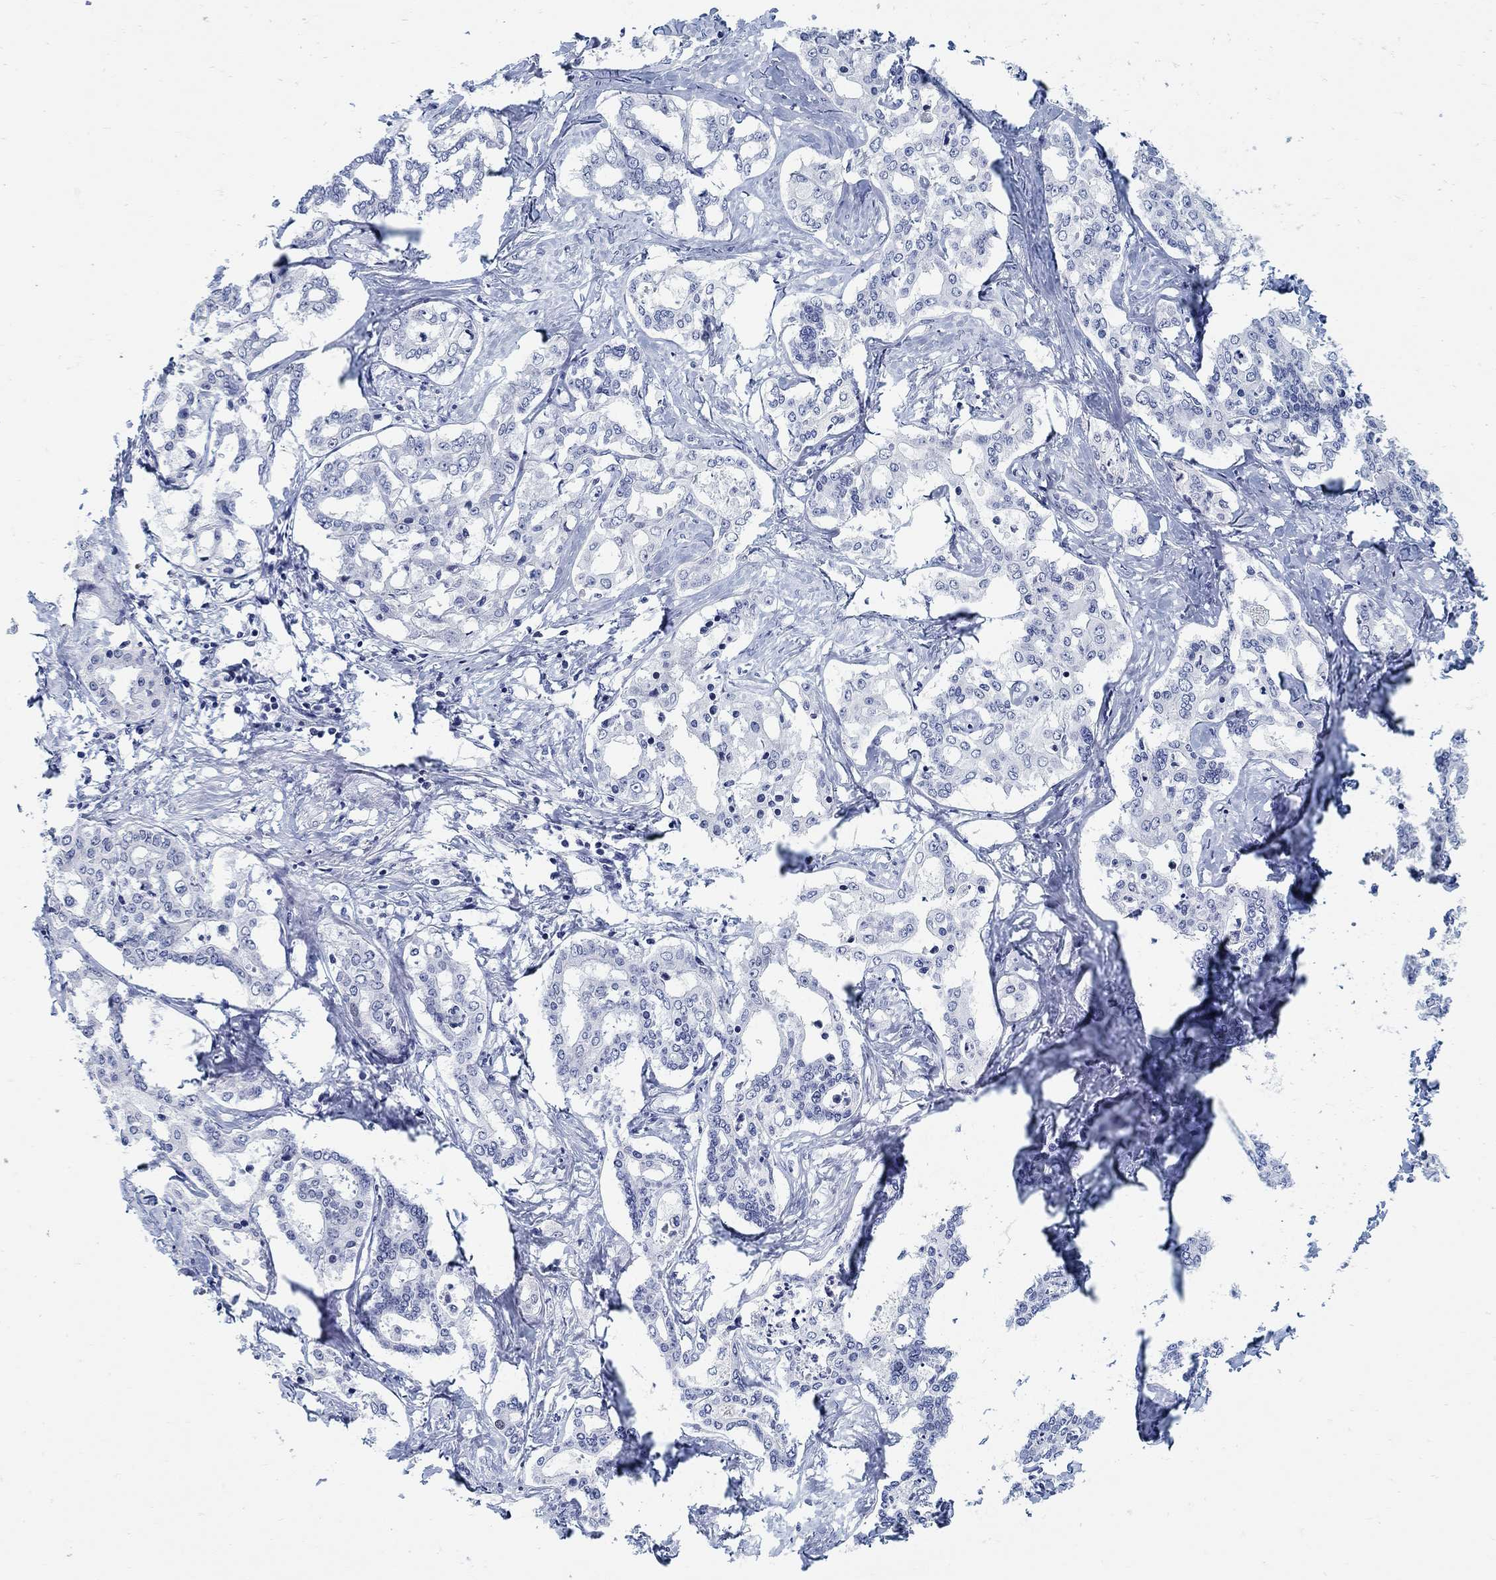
{"staining": {"intensity": "negative", "quantity": "none", "location": "none"}, "tissue": "liver cancer", "cell_type": "Tumor cells", "image_type": "cancer", "snomed": [{"axis": "morphology", "description": "Cholangiocarcinoma"}, {"axis": "topography", "description": "Liver"}], "caption": "Immunohistochemical staining of liver cholangiocarcinoma displays no significant expression in tumor cells.", "gene": "ANO7", "patient": {"sex": "female", "age": 47}}